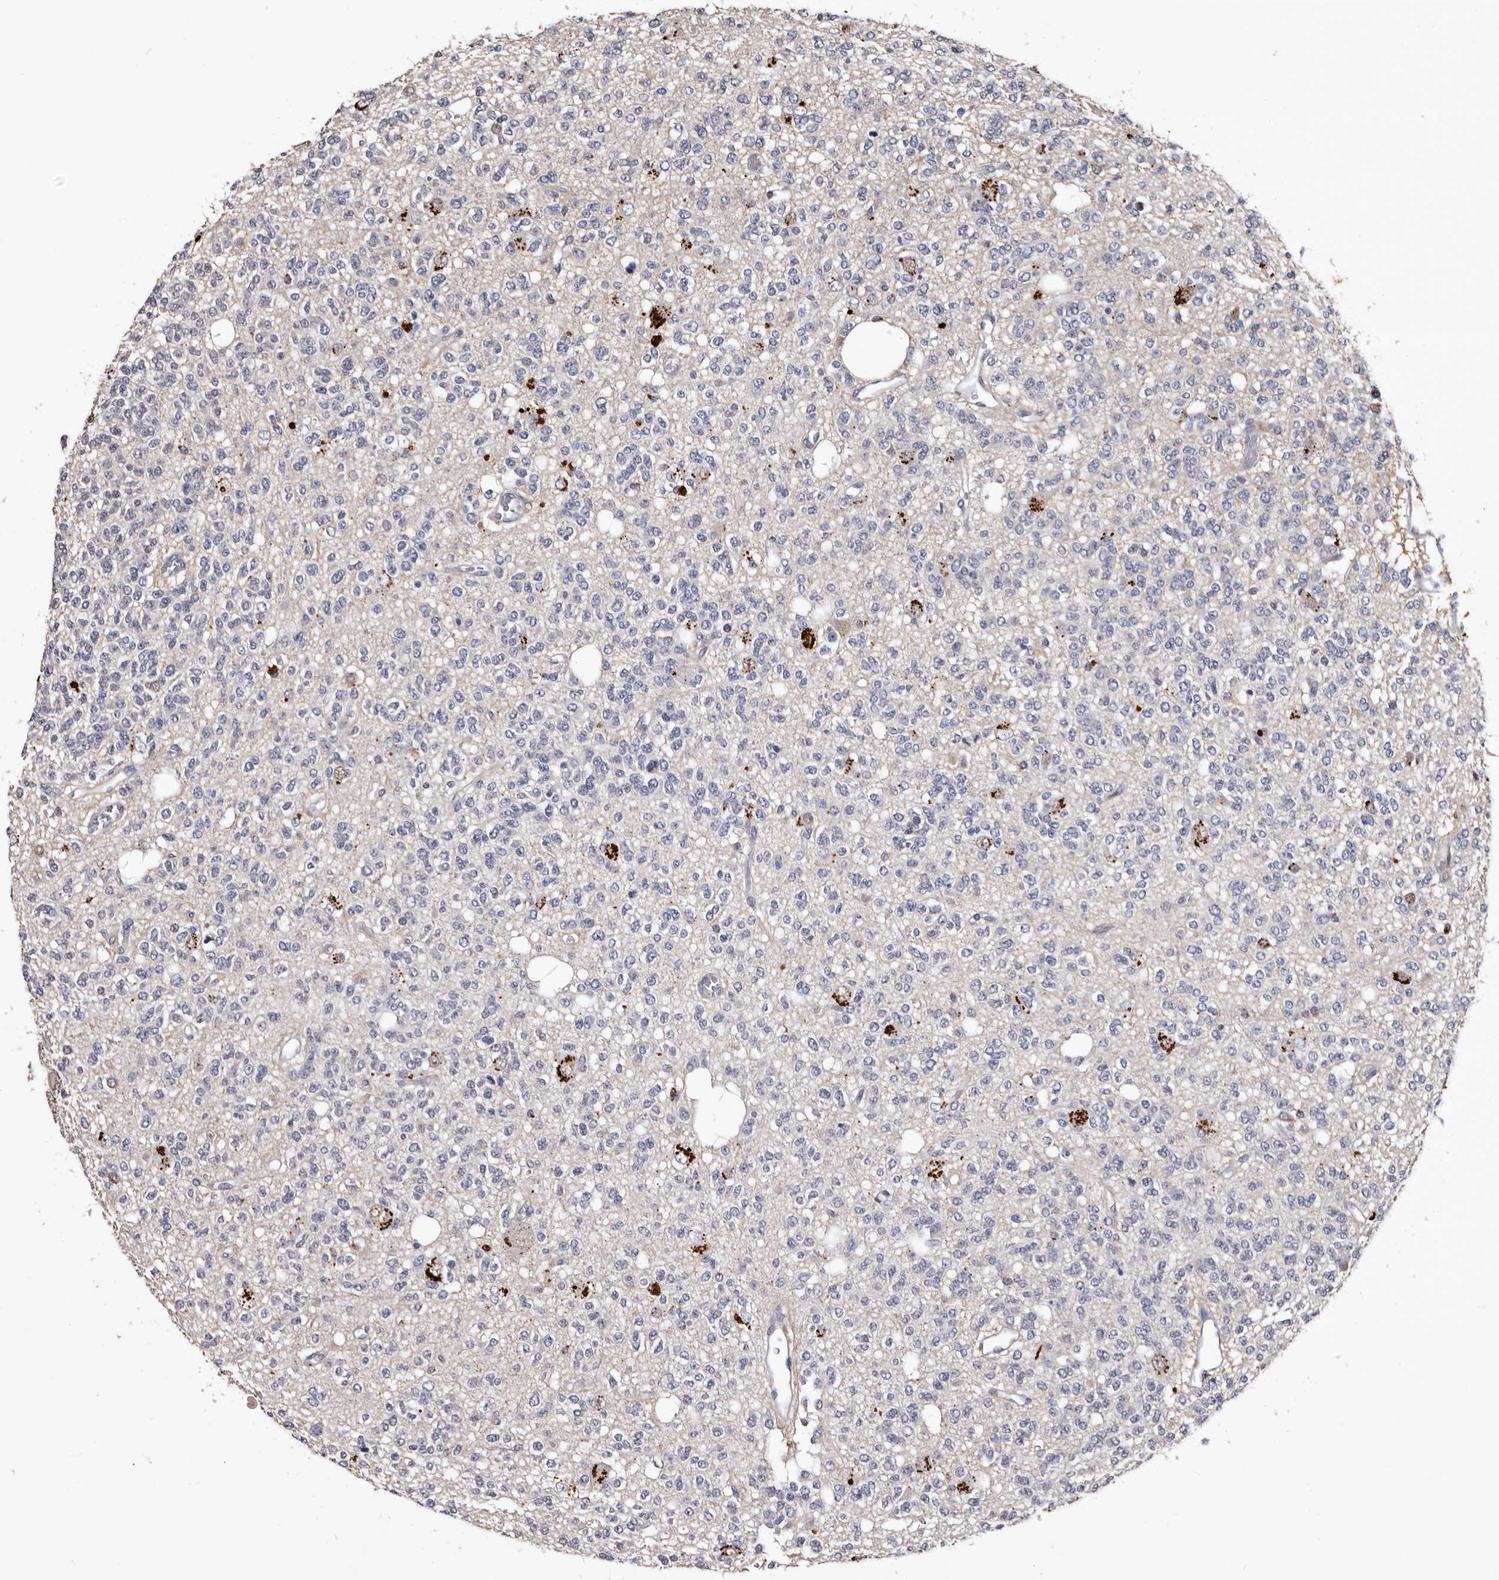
{"staining": {"intensity": "negative", "quantity": "none", "location": "none"}, "tissue": "glioma", "cell_type": "Tumor cells", "image_type": "cancer", "snomed": [{"axis": "morphology", "description": "Glioma, malignant, Low grade"}, {"axis": "topography", "description": "Brain"}], "caption": "Photomicrograph shows no protein staining in tumor cells of malignant glioma (low-grade) tissue. (Immunohistochemistry, brightfield microscopy, high magnification).", "gene": "SLC10A4", "patient": {"sex": "male", "age": 38}}